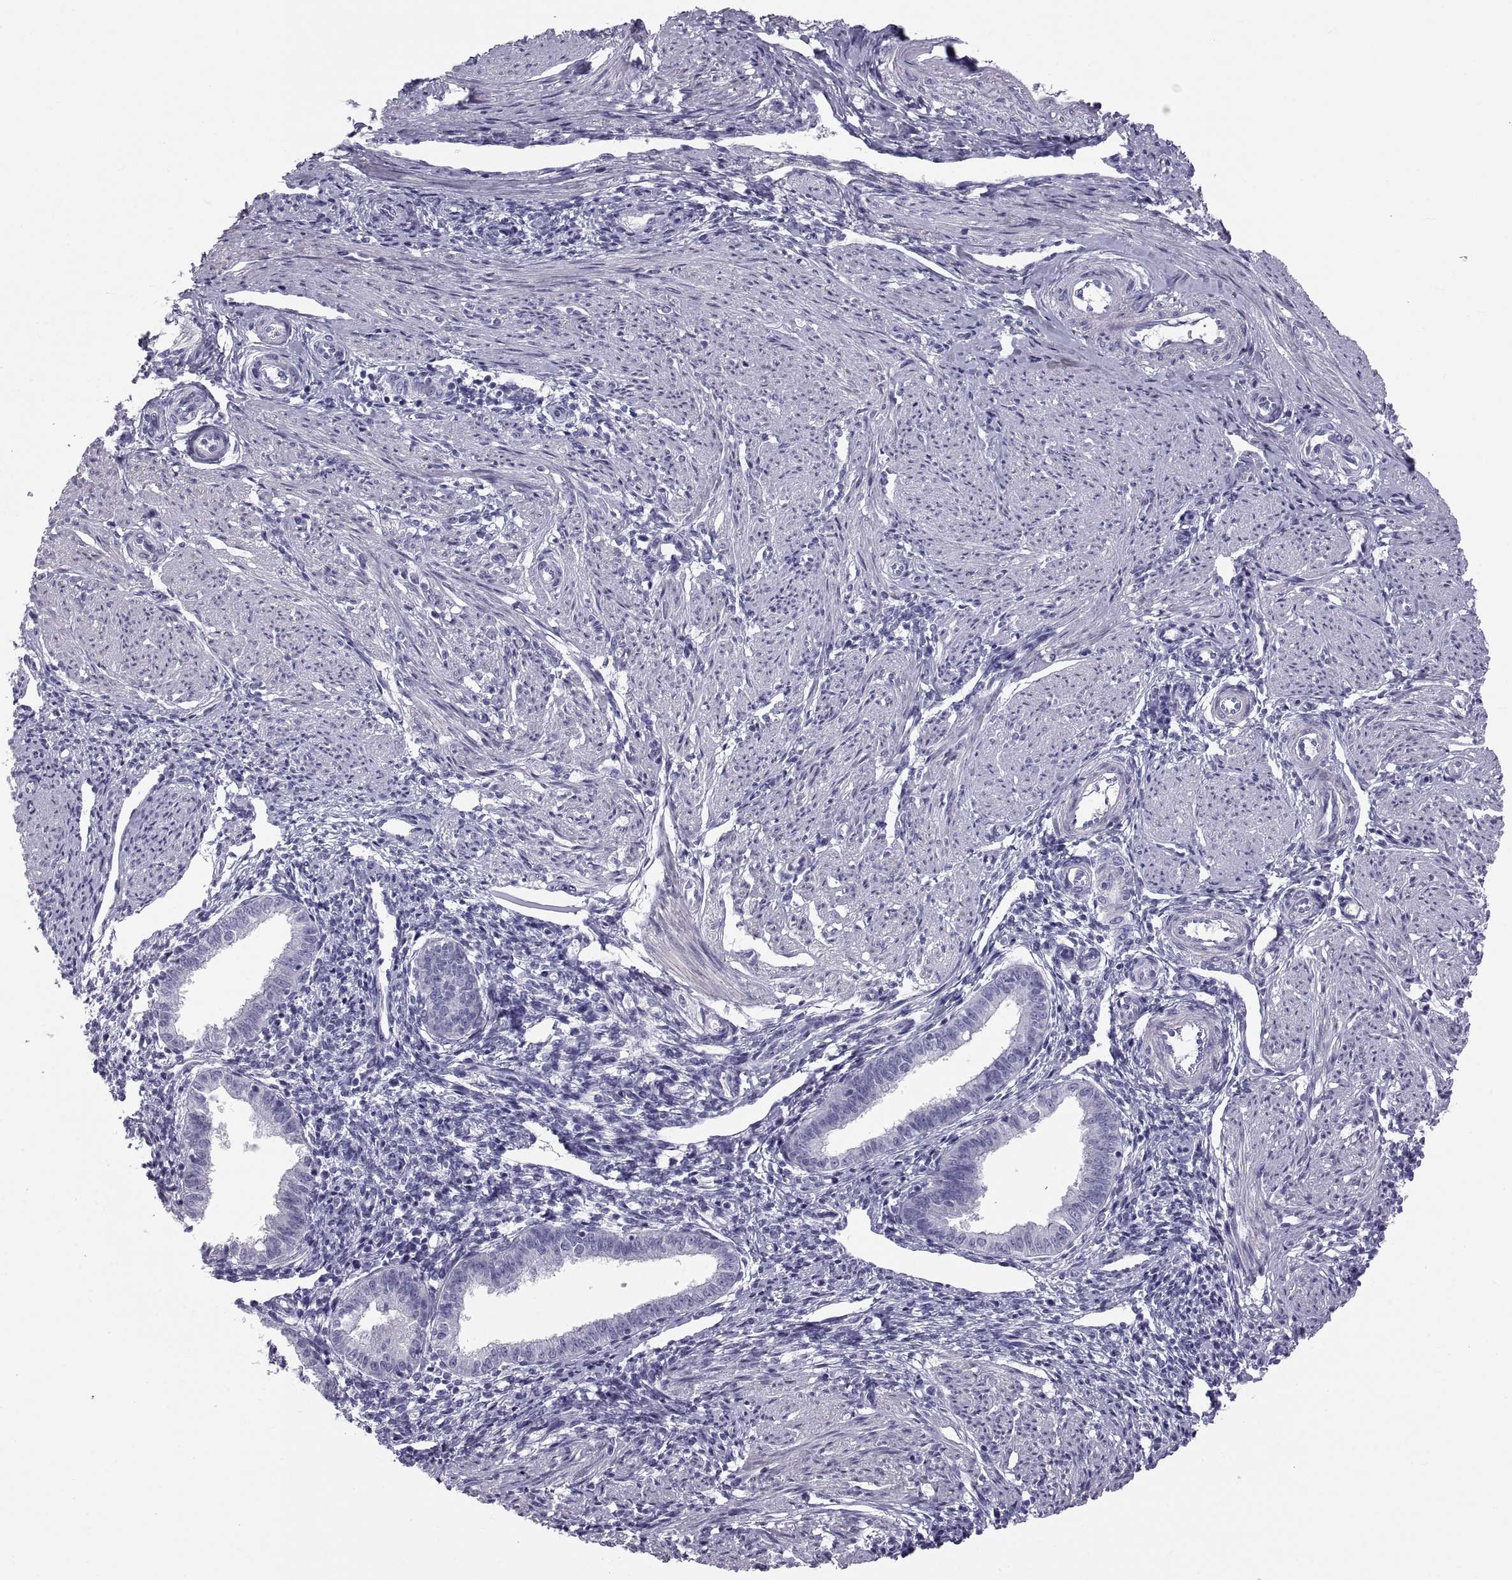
{"staining": {"intensity": "negative", "quantity": "none", "location": "none"}, "tissue": "endometrium", "cell_type": "Cells in endometrial stroma", "image_type": "normal", "snomed": [{"axis": "morphology", "description": "Normal tissue, NOS"}, {"axis": "topography", "description": "Endometrium"}], "caption": "The photomicrograph demonstrates no staining of cells in endometrial stroma in unremarkable endometrium. The staining is performed using DAB (3,3'-diaminobenzidine) brown chromogen with nuclei counter-stained in using hematoxylin.", "gene": "CT47A10", "patient": {"sex": "female", "age": 37}}